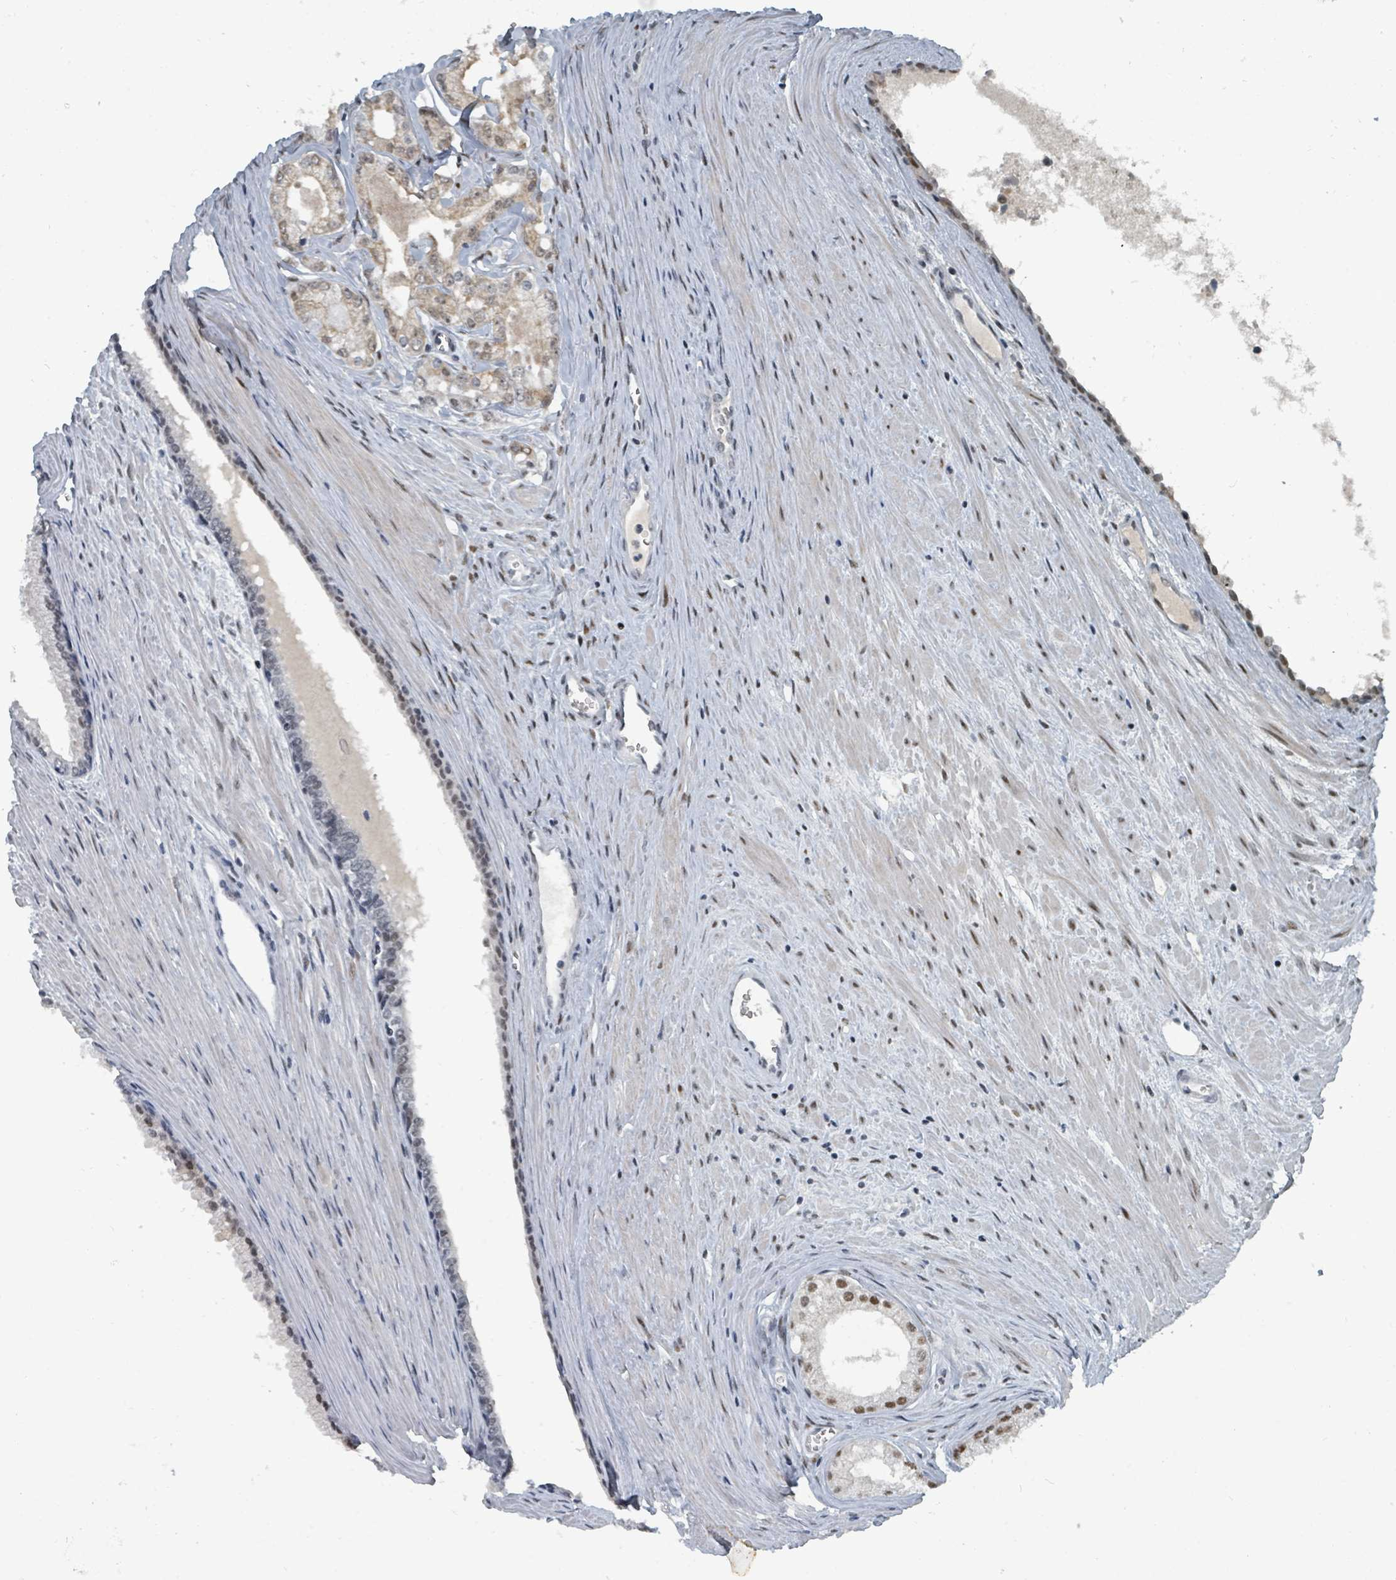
{"staining": {"intensity": "weak", "quantity": "25%-75%", "location": "cytoplasmic/membranous,nuclear"}, "tissue": "prostate cancer", "cell_type": "Tumor cells", "image_type": "cancer", "snomed": [{"axis": "morphology", "description": "Adenocarcinoma, High grade"}, {"axis": "topography", "description": "Prostate"}], "caption": "Immunohistochemical staining of prostate high-grade adenocarcinoma displays low levels of weak cytoplasmic/membranous and nuclear staining in approximately 25%-75% of tumor cells. (Stains: DAB (3,3'-diaminobenzidine) in brown, nuclei in blue, Microscopy: brightfield microscopy at high magnification).", "gene": "UCK1", "patient": {"sex": "male", "age": 68}}